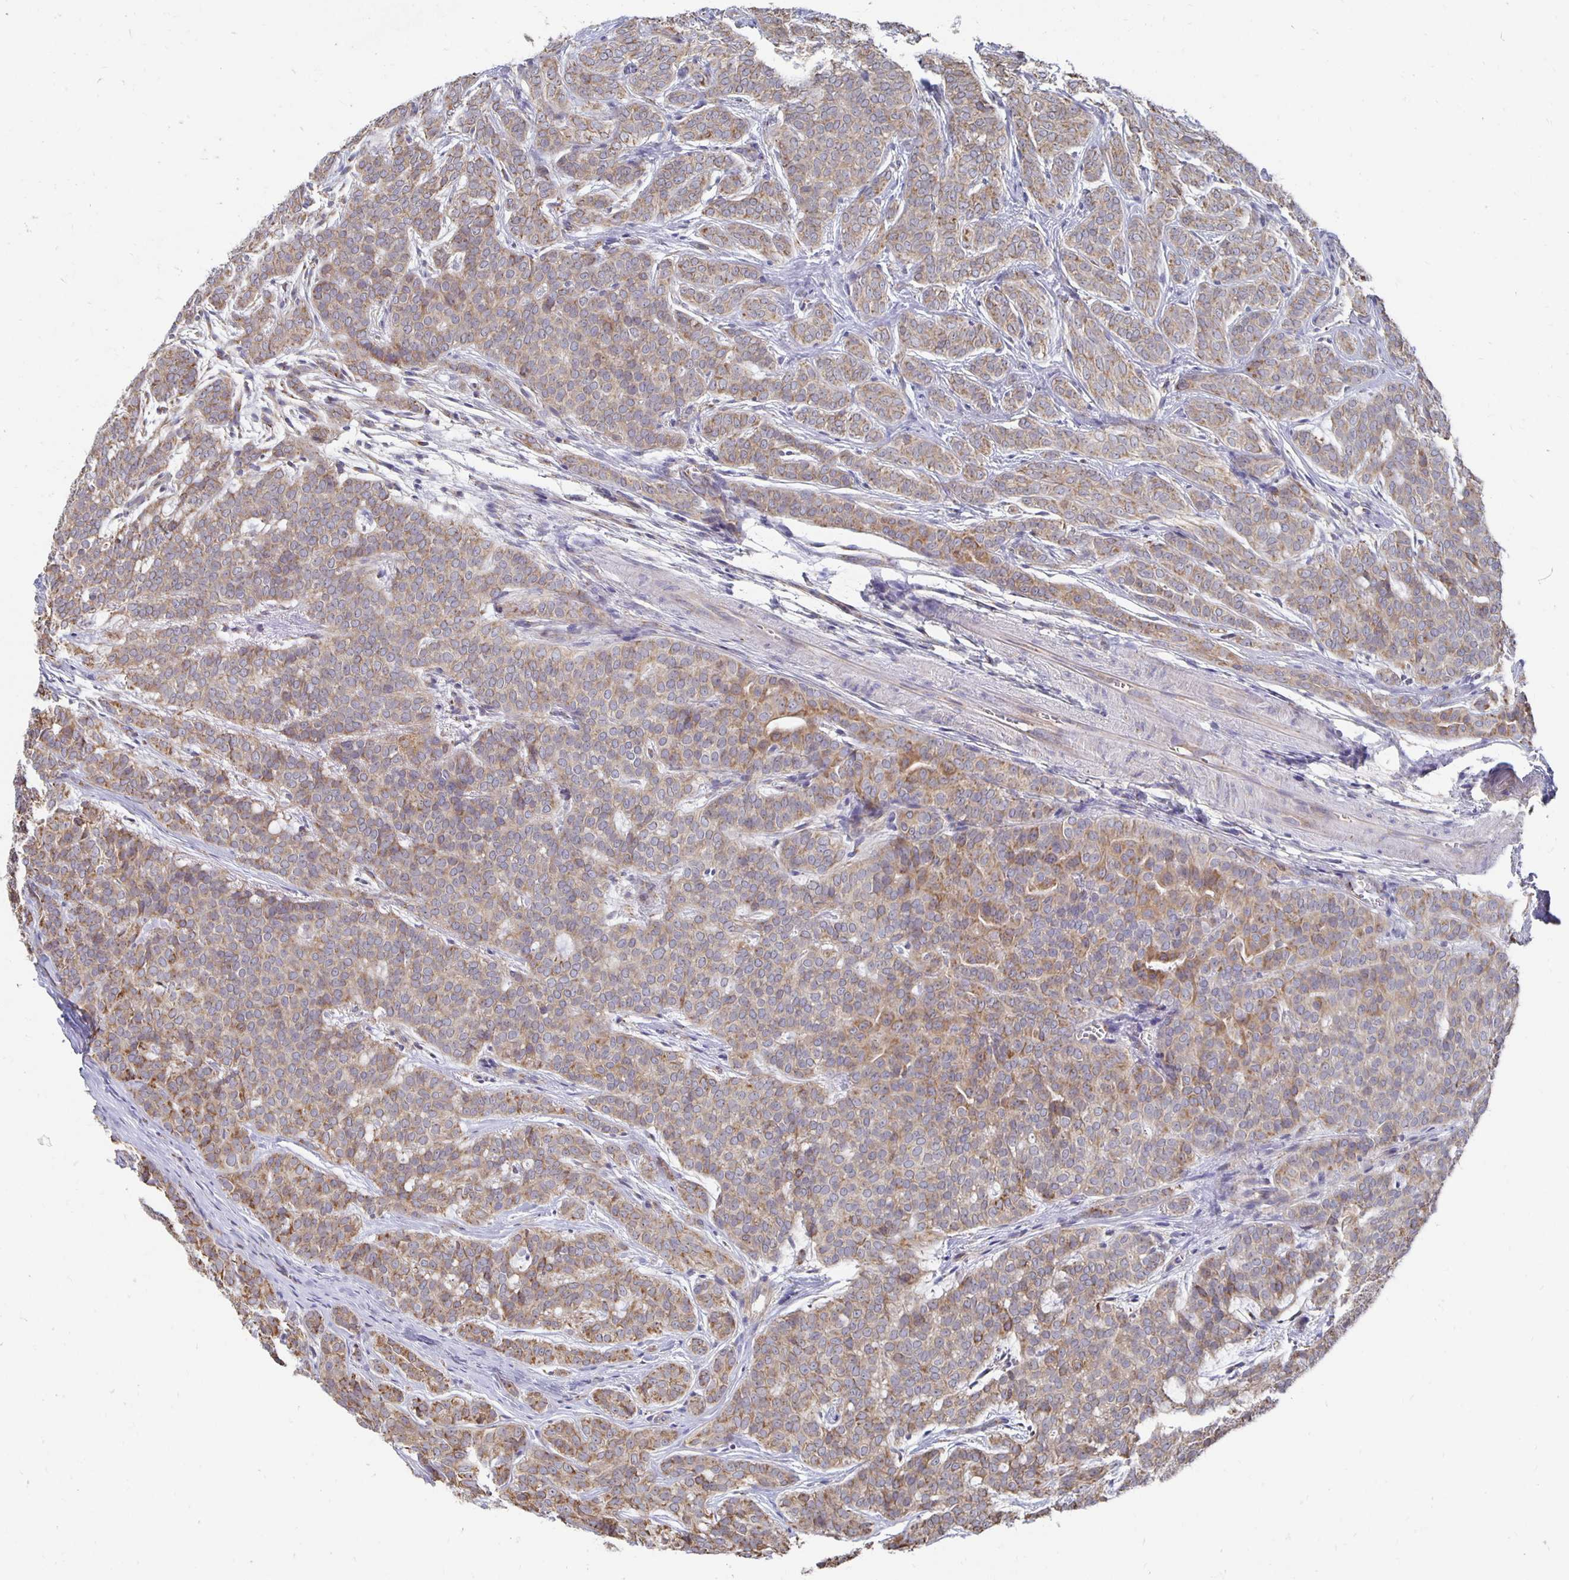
{"staining": {"intensity": "weak", "quantity": ">75%", "location": "cytoplasmic/membranous"}, "tissue": "head and neck cancer", "cell_type": "Tumor cells", "image_type": "cancer", "snomed": [{"axis": "morphology", "description": "Normal tissue, NOS"}, {"axis": "morphology", "description": "Adenocarcinoma, NOS"}, {"axis": "topography", "description": "Oral tissue"}, {"axis": "topography", "description": "Head-Neck"}], "caption": "Weak cytoplasmic/membranous expression is appreciated in about >75% of tumor cells in adenocarcinoma (head and neck).", "gene": "NKX2-8", "patient": {"sex": "female", "age": 57}}